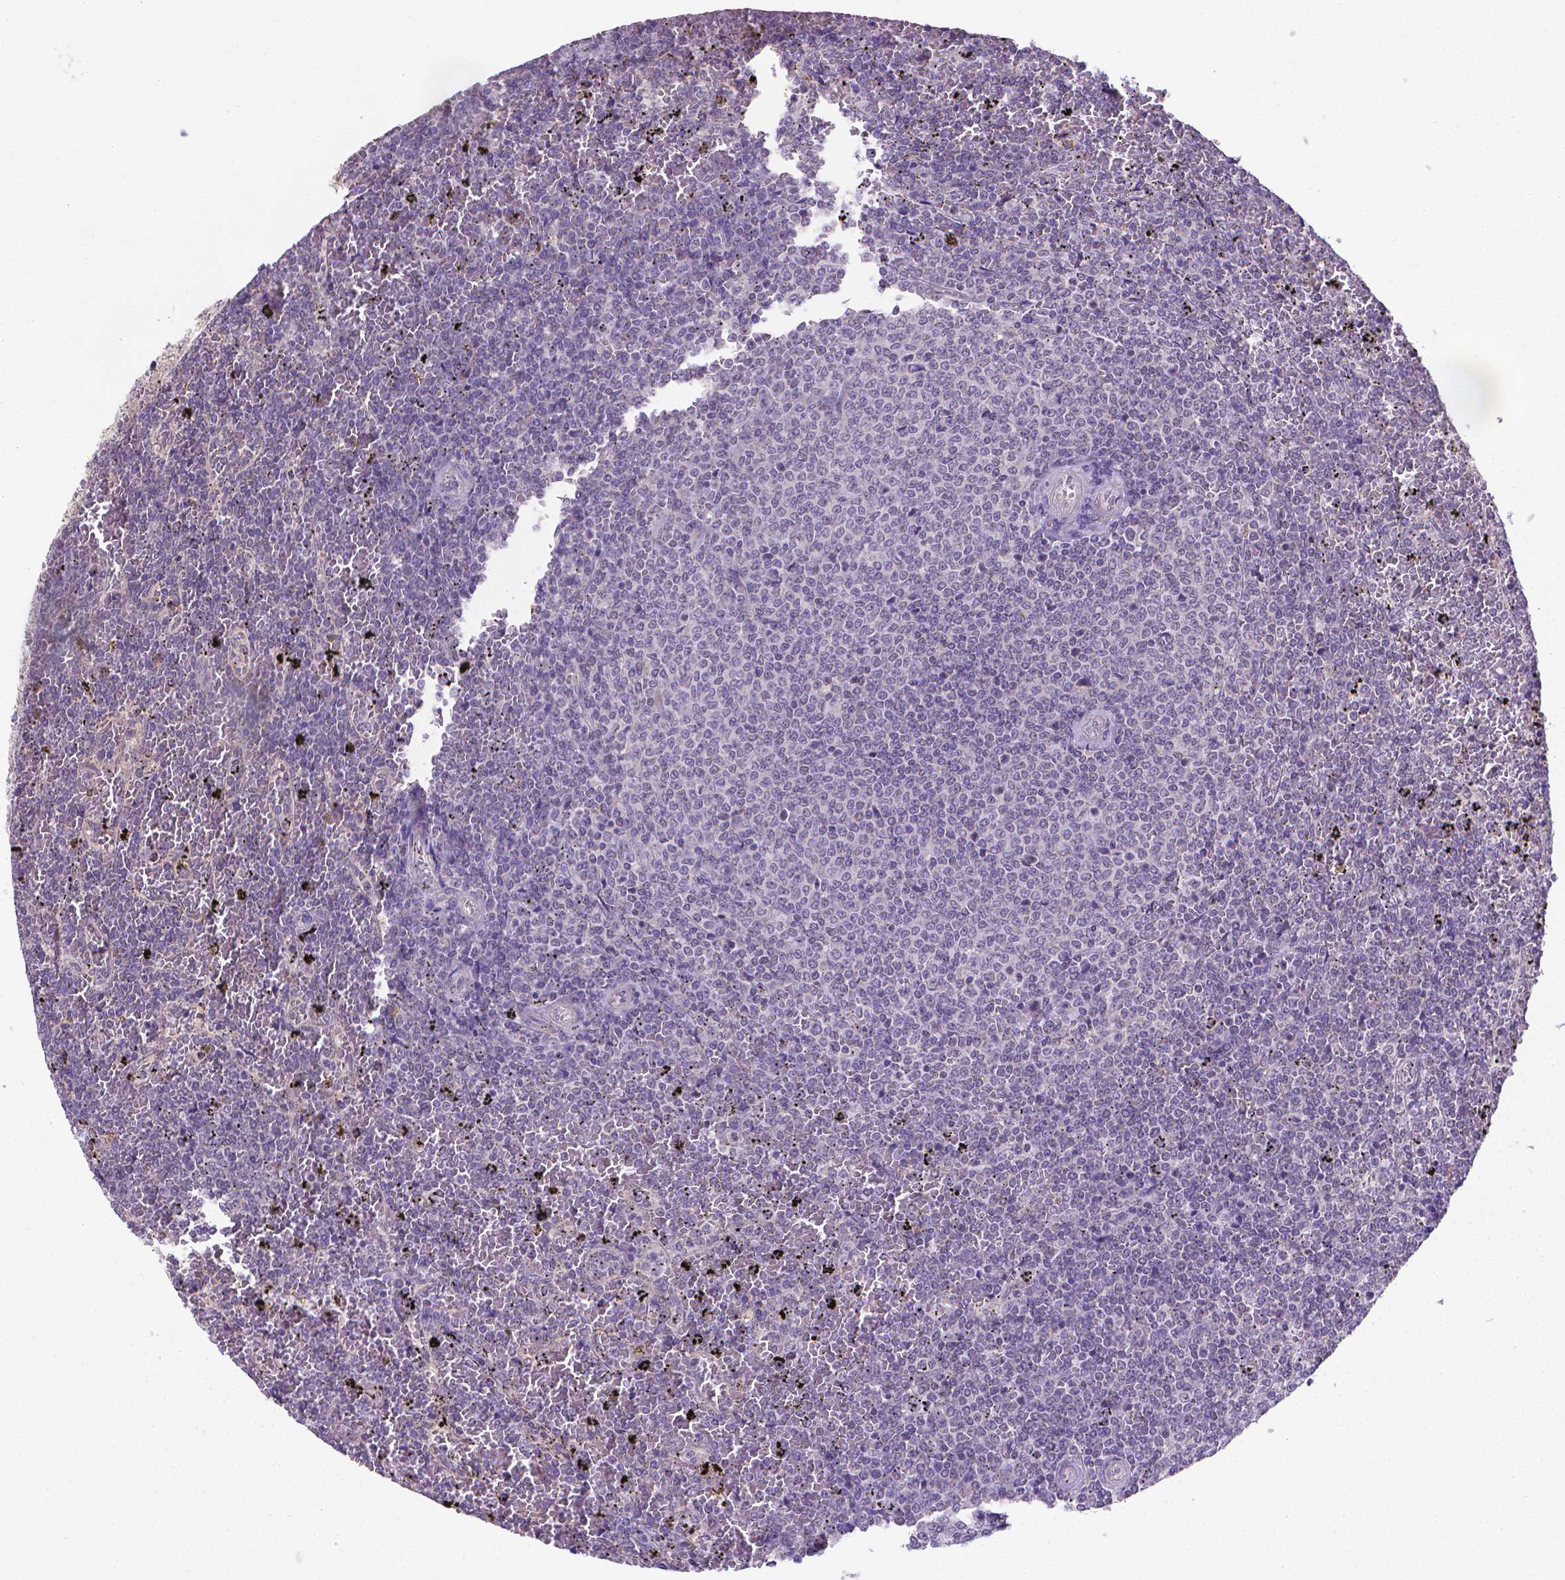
{"staining": {"intensity": "negative", "quantity": "none", "location": "none"}, "tissue": "lymphoma", "cell_type": "Tumor cells", "image_type": "cancer", "snomed": [{"axis": "morphology", "description": "Malignant lymphoma, non-Hodgkin's type, Low grade"}, {"axis": "topography", "description": "Spleen"}], "caption": "Tumor cells show no significant staining in lymphoma.", "gene": "GPR63", "patient": {"sex": "female", "age": 77}}